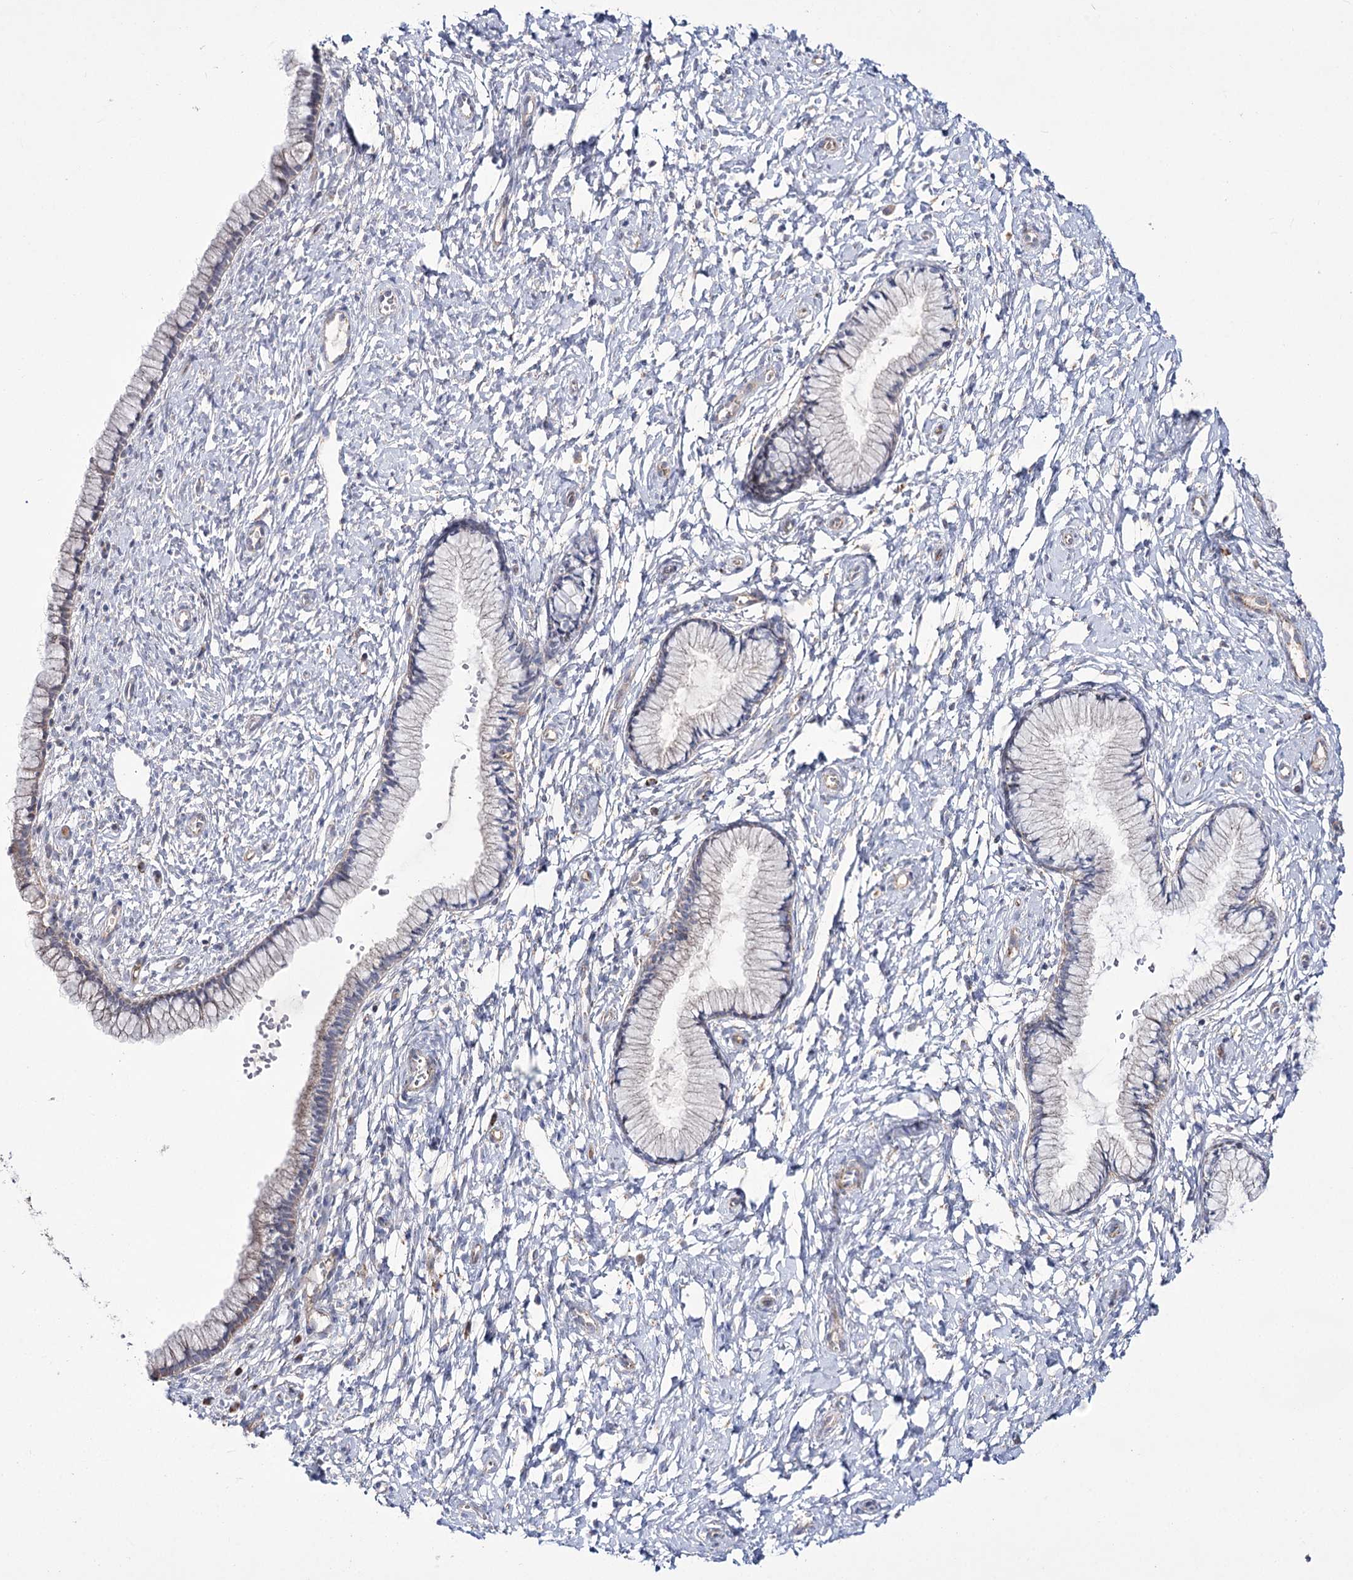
{"staining": {"intensity": "weak", "quantity": "<25%", "location": "cytoplasmic/membranous"}, "tissue": "cervix", "cell_type": "Glandular cells", "image_type": "normal", "snomed": [{"axis": "morphology", "description": "Normal tissue, NOS"}, {"axis": "topography", "description": "Cervix"}], "caption": "Protein analysis of normal cervix demonstrates no significant expression in glandular cells.", "gene": "NADK2", "patient": {"sex": "female", "age": 33}}